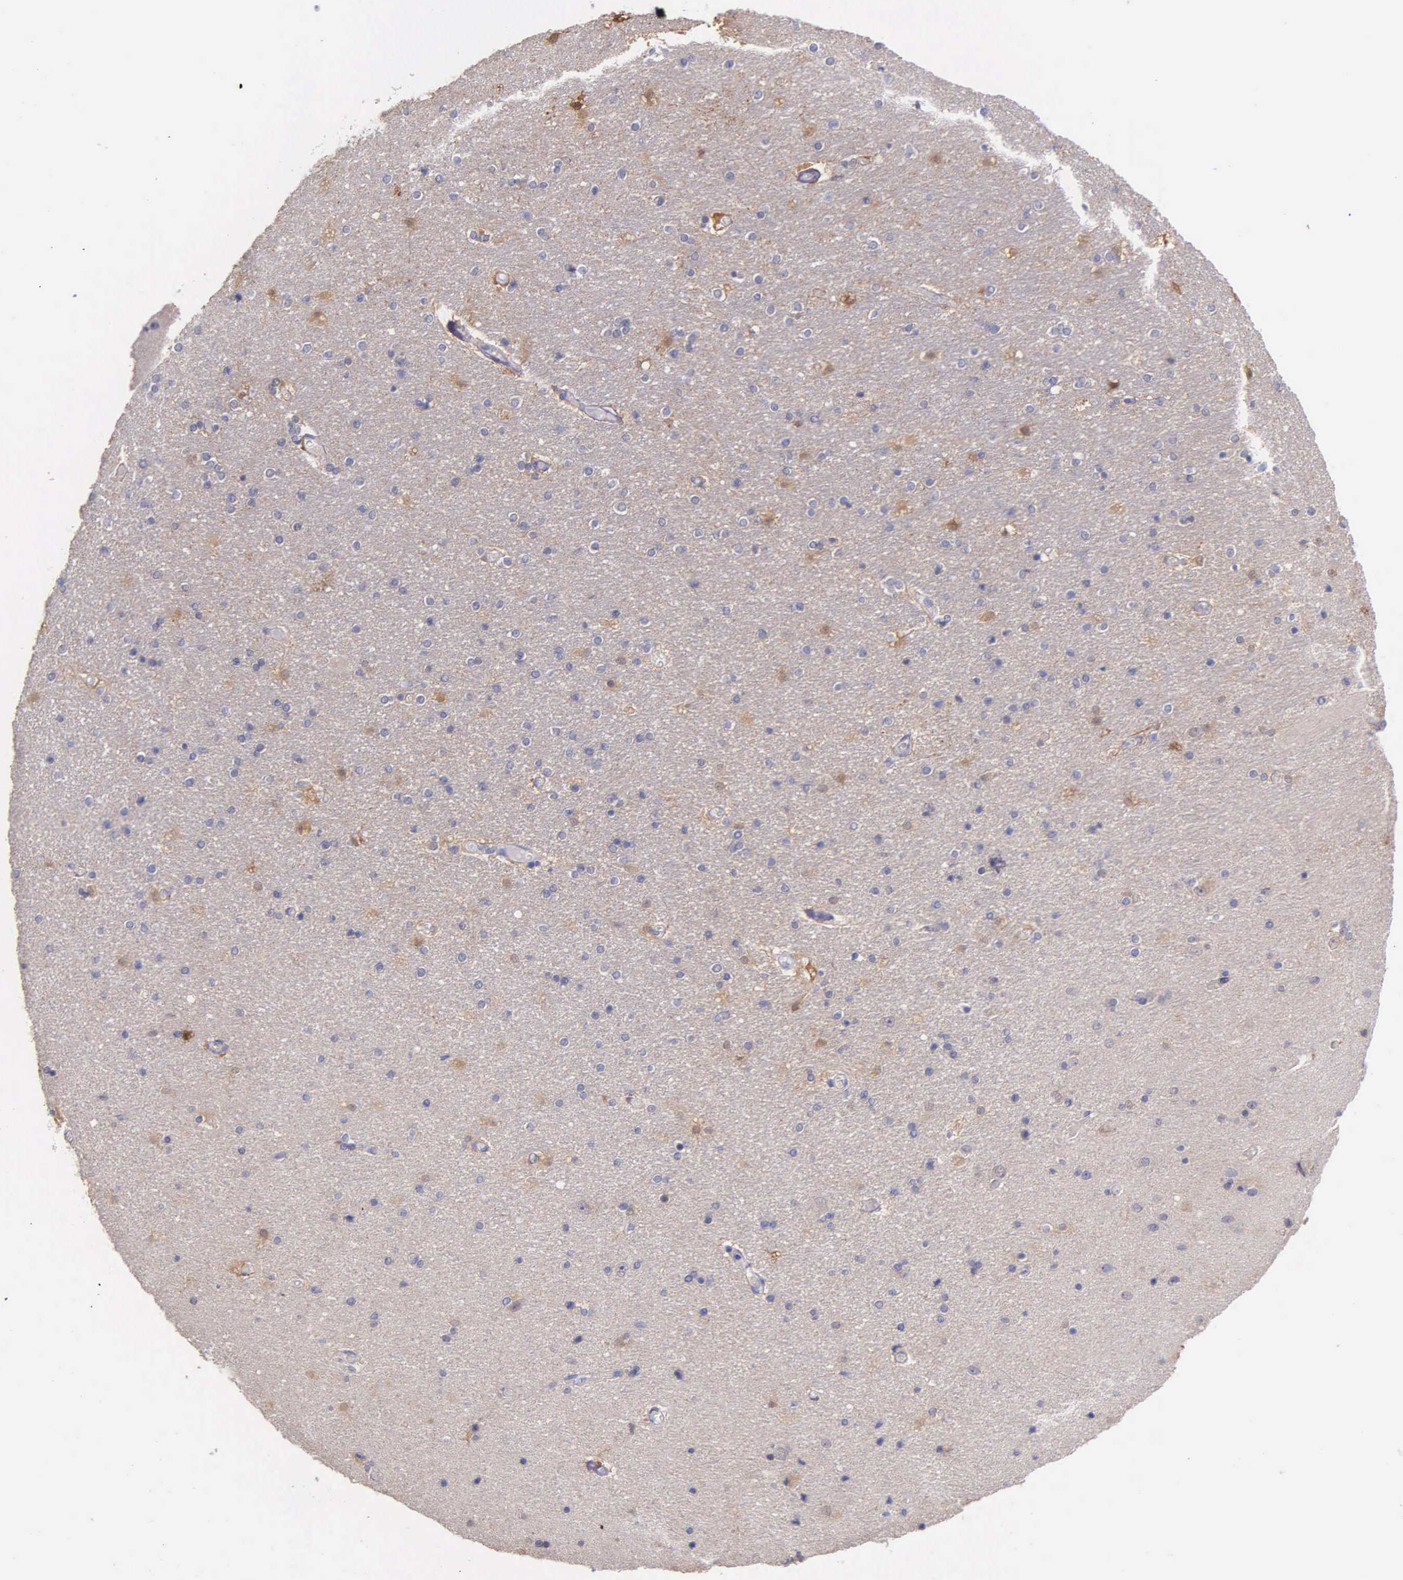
{"staining": {"intensity": "weak", "quantity": "<25%", "location": "cytoplasmic/membranous"}, "tissue": "hippocampus", "cell_type": "Glial cells", "image_type": "normal", "snomed": [{"axis": "morphology", "description": "Normal tissue, NOS"}, {"axis": "topography", "description": "Hippocampus"}], "caption": "DAB immunohistochemical staining of benign human hippocampus exhibits no significant positivity in glial cells.", "gene": "GSTT2B", "patient": {"sex": "female", "age": 54}}